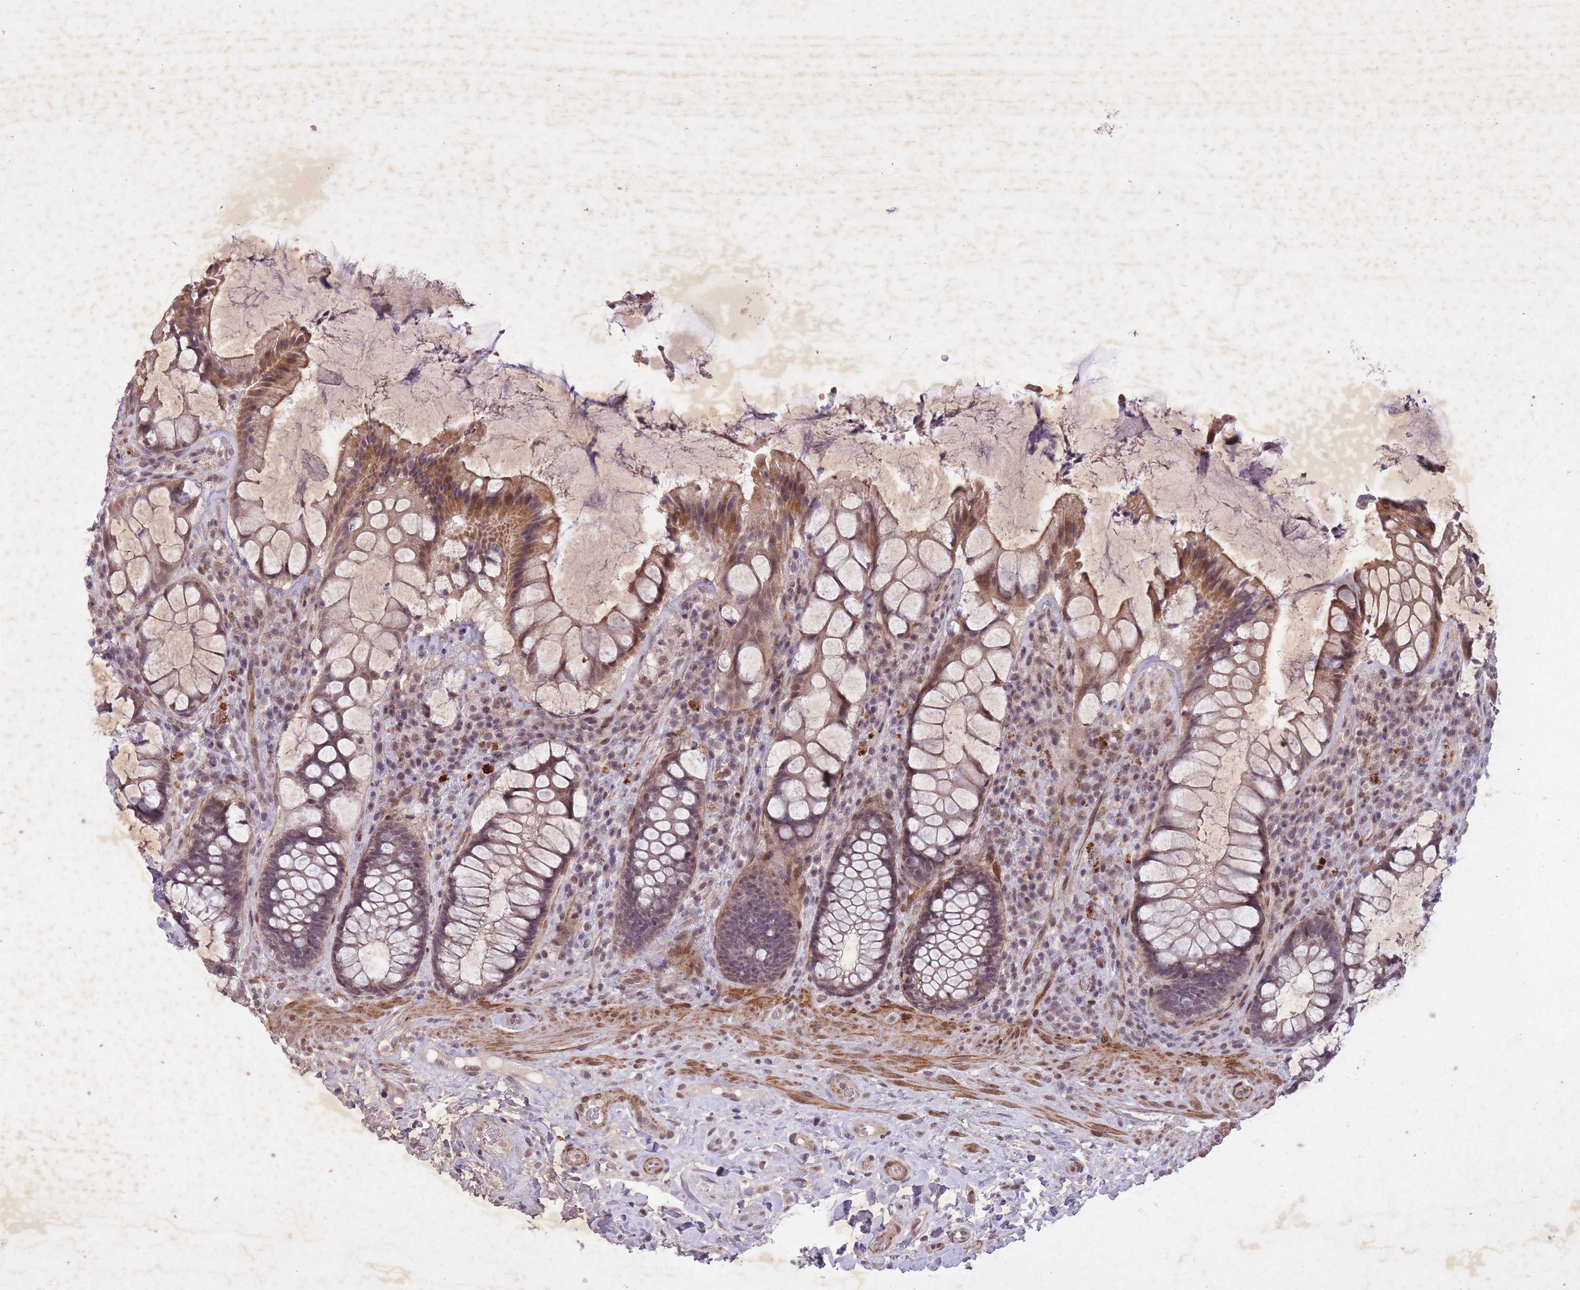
{"staining": {"intensity": "moderate", "quantity": "25%-75%", "location": "cytoplasmic/membranous,nuclear"}, "tissue": "rectum", "cell_type": "Glandular cells", "image_type": "normal", "snomed": [{"axis": "morphology", "description": "Normal tissue, NOS"}, {"axis": "topography", "description": "Rectum"}], "caption": "Immunohistochemical staining of benign rectum displays 25%-75% levels of moderate cytoplasmic/membranous,nuclear protein expression in about 25%-75% of glandular cells. The protein of interest is stained brown, and the nuclei are stained in blue (DAB IHC with brightfield microscopy, high magnification).", "gene": "CBX6", "patient": {"sex": "female", "age": 58}}